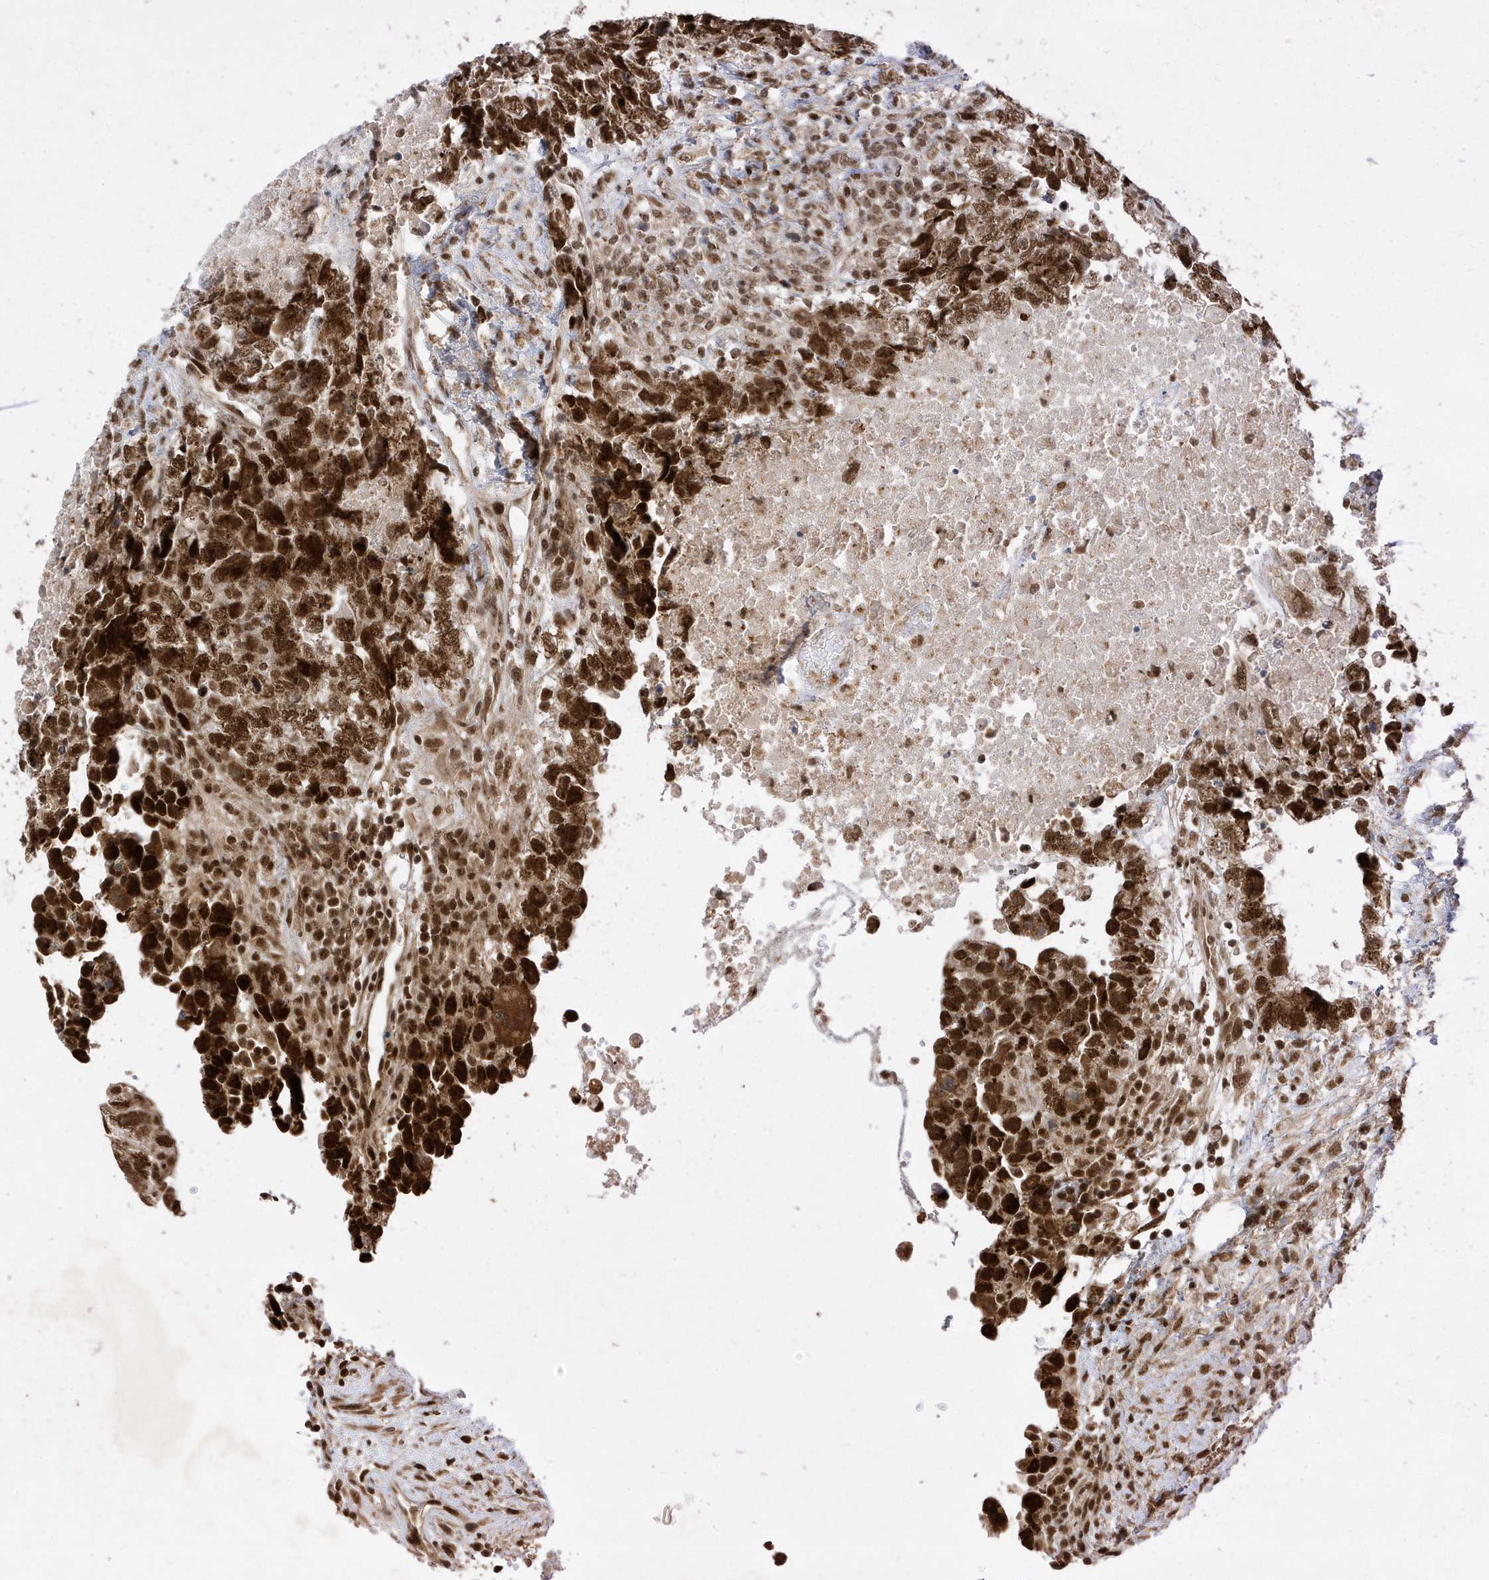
{"staining": {"intensity": "strong", "quantity": ">75%", "location": "nuclear"}, "tissue": "testis cancer", "cell_type": "Tumor cells", "image_type": "cancer", "snomed": [{"axis": "morphology", "description": "Carcinoma, Embryonal, NOS"}, {"axis": "topography", "description": "Testis"}], "caption": "Immunohistochemical staining of embryonal carcinoma (testis) shows strong nuclear protein staining in about >75% of tumor cells.", "gene": "MAST3", "patient": {"sex": "male", "age": 37}}